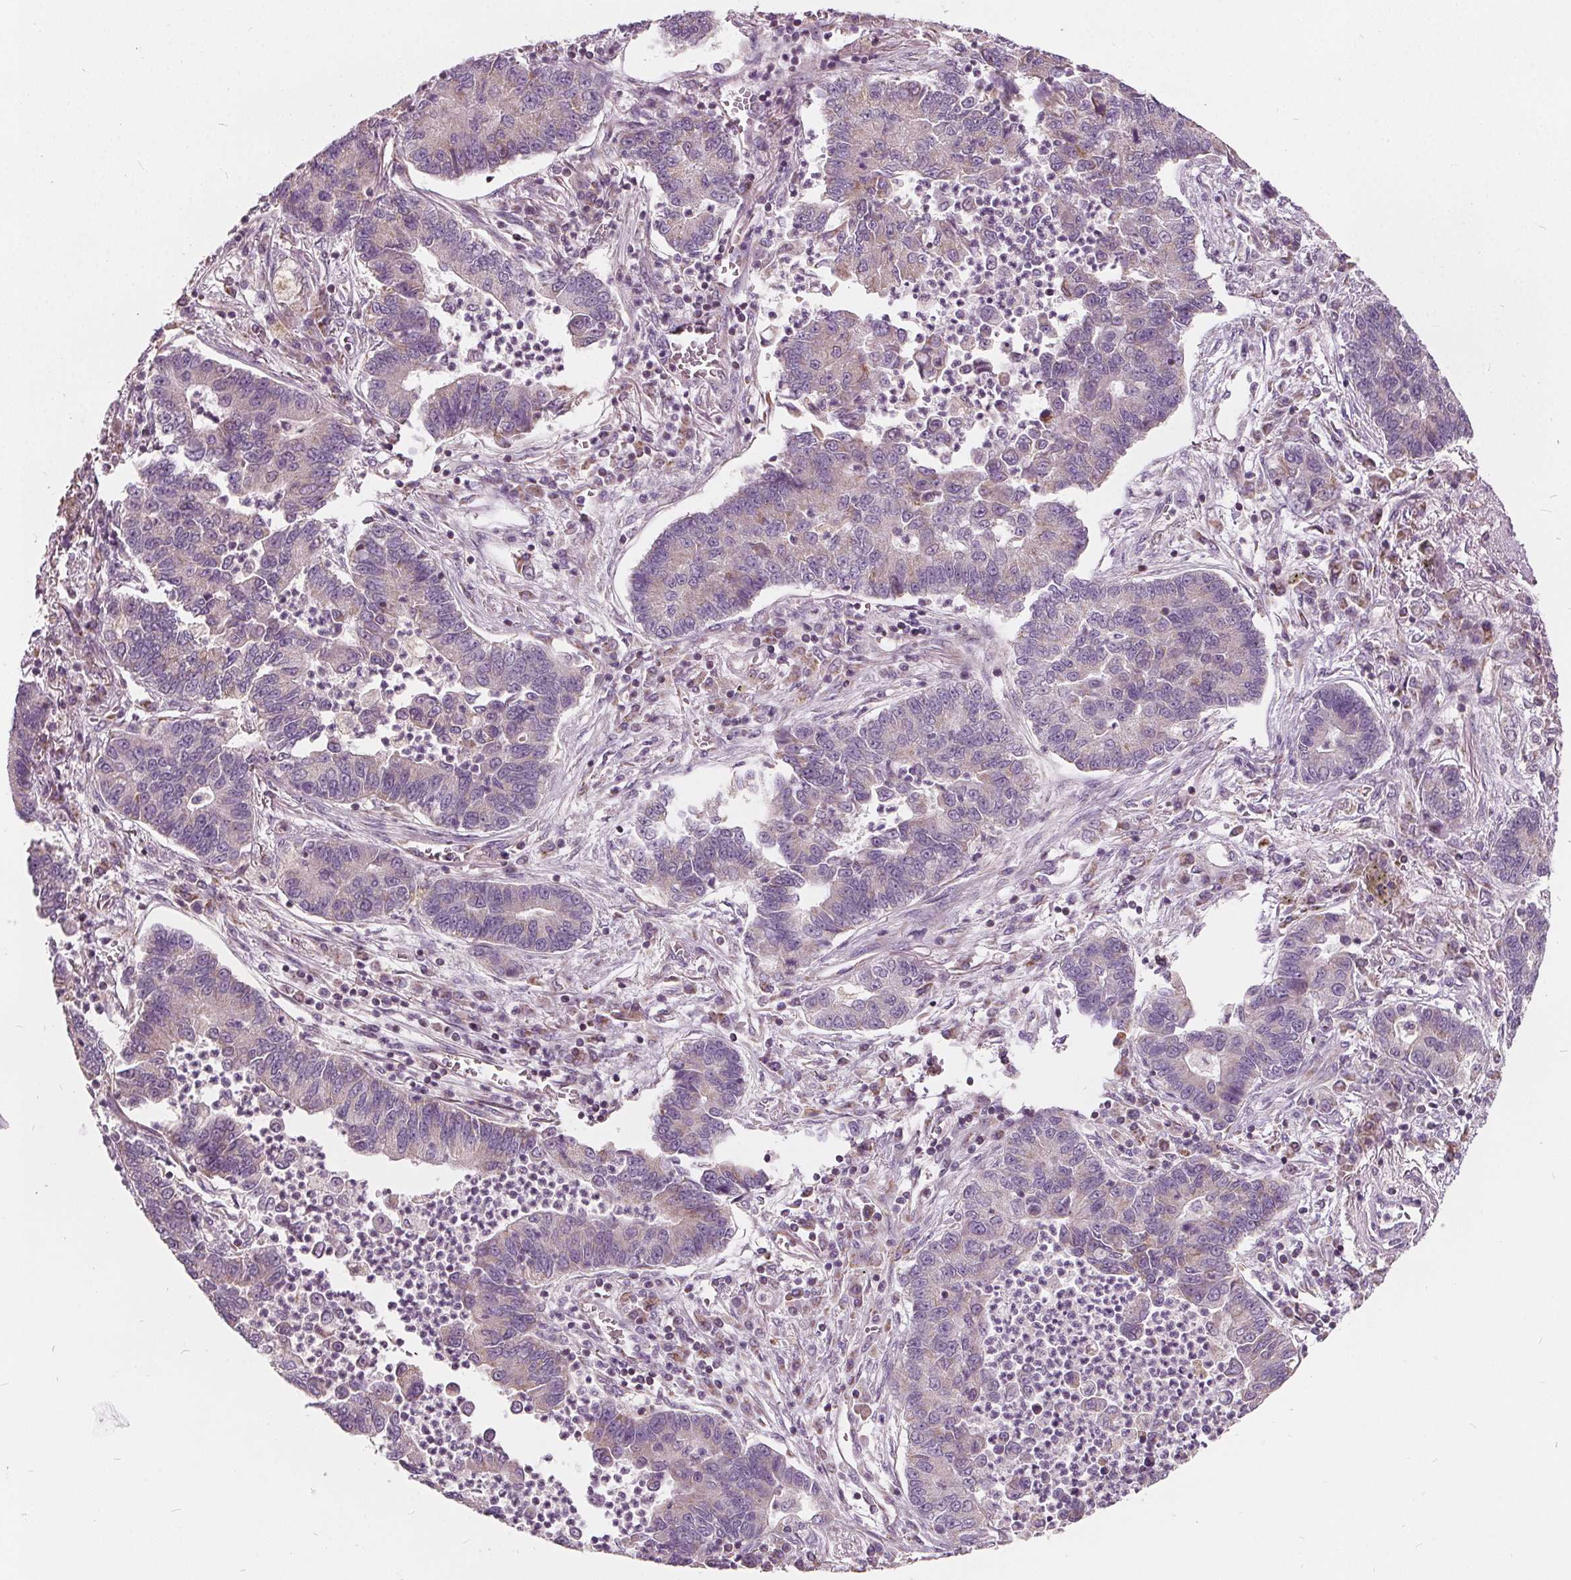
{"staining": {"intensity": "weak", "quantity": "<25%", "location": "cytoplasmic/membranous"}, "tissue": "lung cancer", "cell_type": "Tumor cells", "image_type": "cancer", "snomed": [{"axis": "morphology", "description": "Adenocarcinoma, NOS"}, {"axis": "topography", "description": "Lung"}], "caption": "The histopathology image reveals no significant expression in tumor cells of lung cancer (adenocarcinoma).", "gene": "ECI2", "patient": {"sex": "female", "age": 57}}